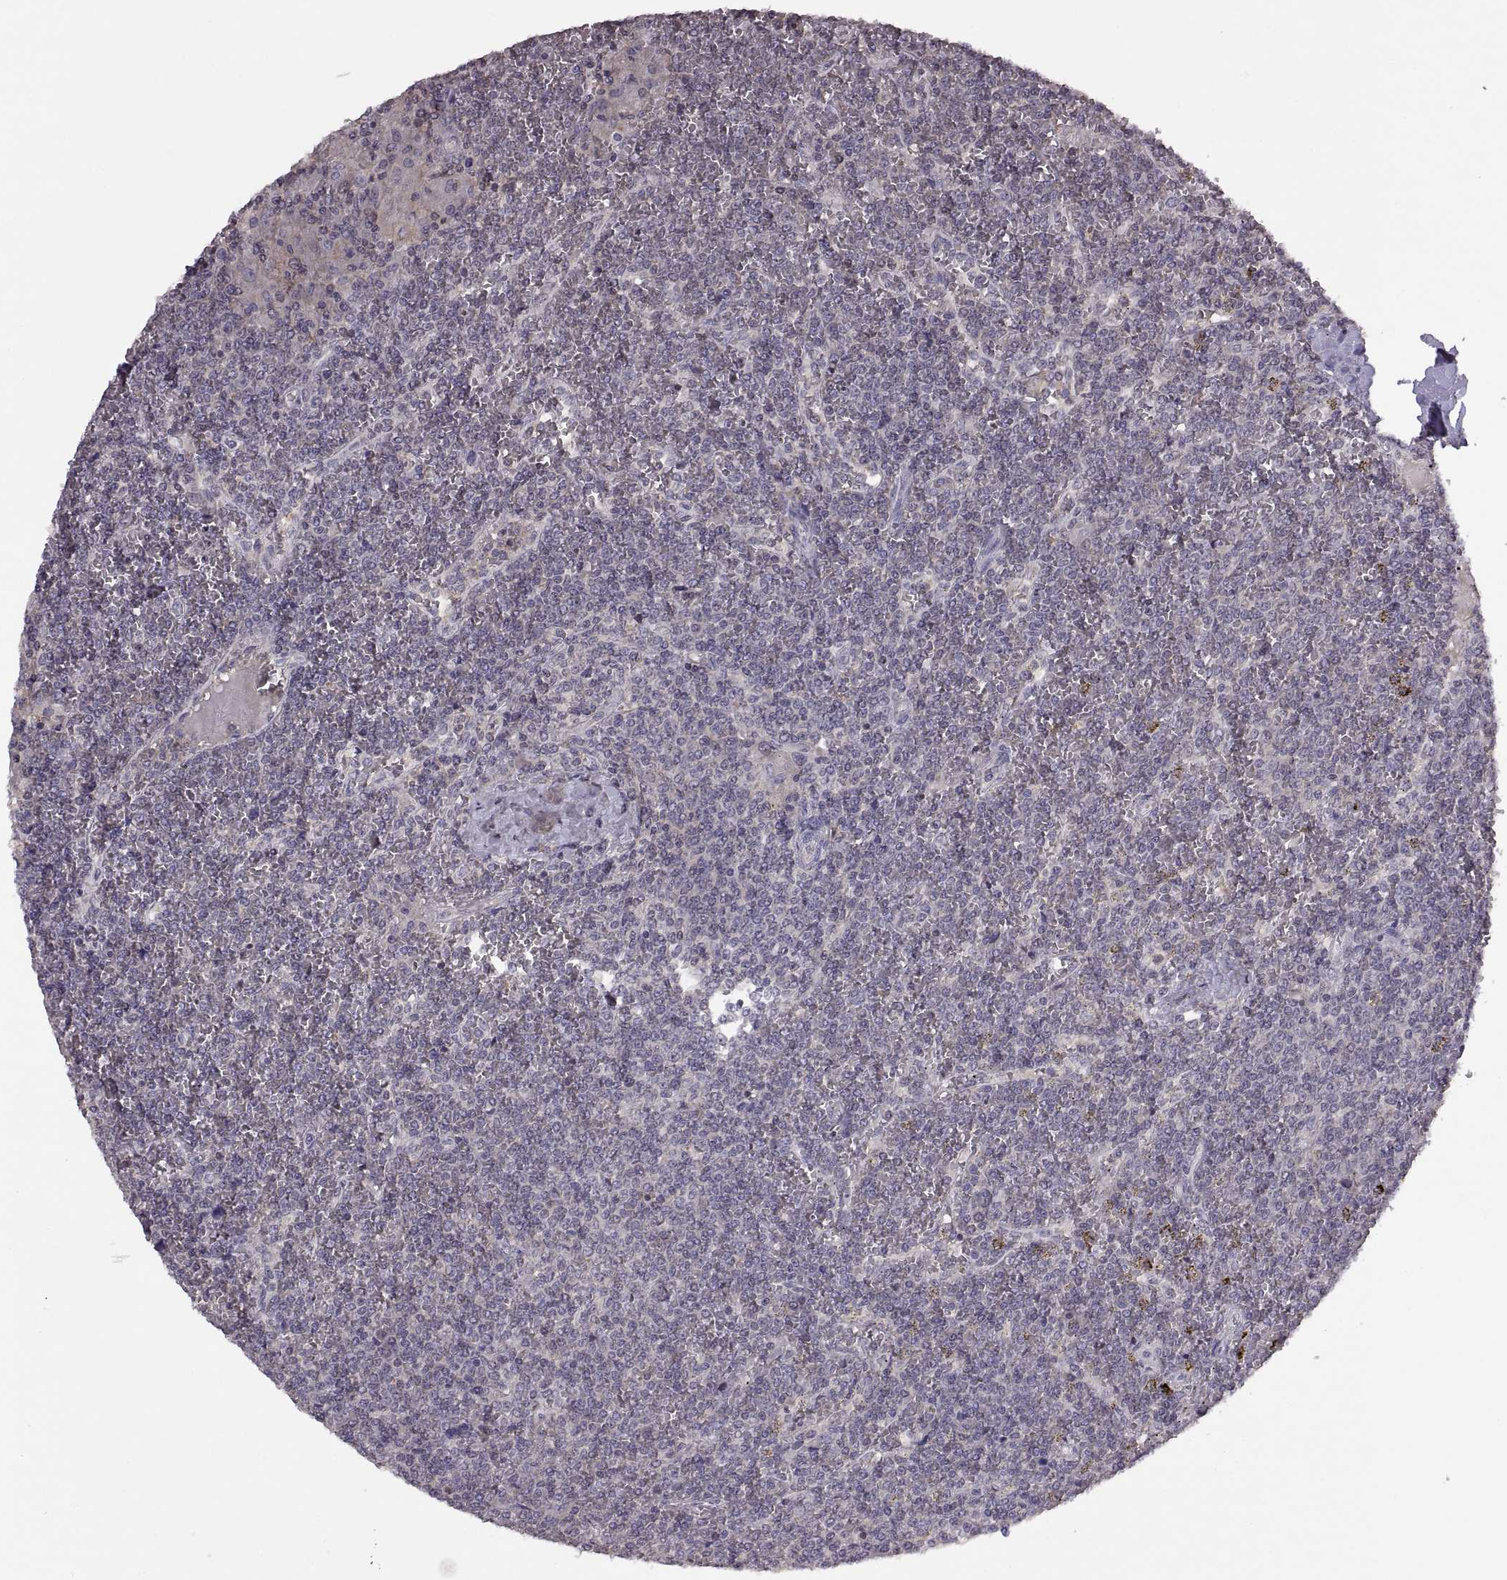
{"staining": {"intensity": "negative", "quantity": "none", "location": "none"}, "tissue": "lymphoma", "cell_type": "Tumor cells", "image_type": "cancer", "snomed": [{"axis": "morphology", "description": "Malignant lymphoma, non-Hodgkin's type, Low grade"}, {"axis": "topography", "description": "Spleen"}], "caption": "A micrograph of human lymphoma is negative for staining in tumor cells. The staining is performed using DAB brown chromogen with nuclei counter-stained in using hematoxylin.", "gene": "NMNAT2", "patient": {"sex": "female", "age": 19}}